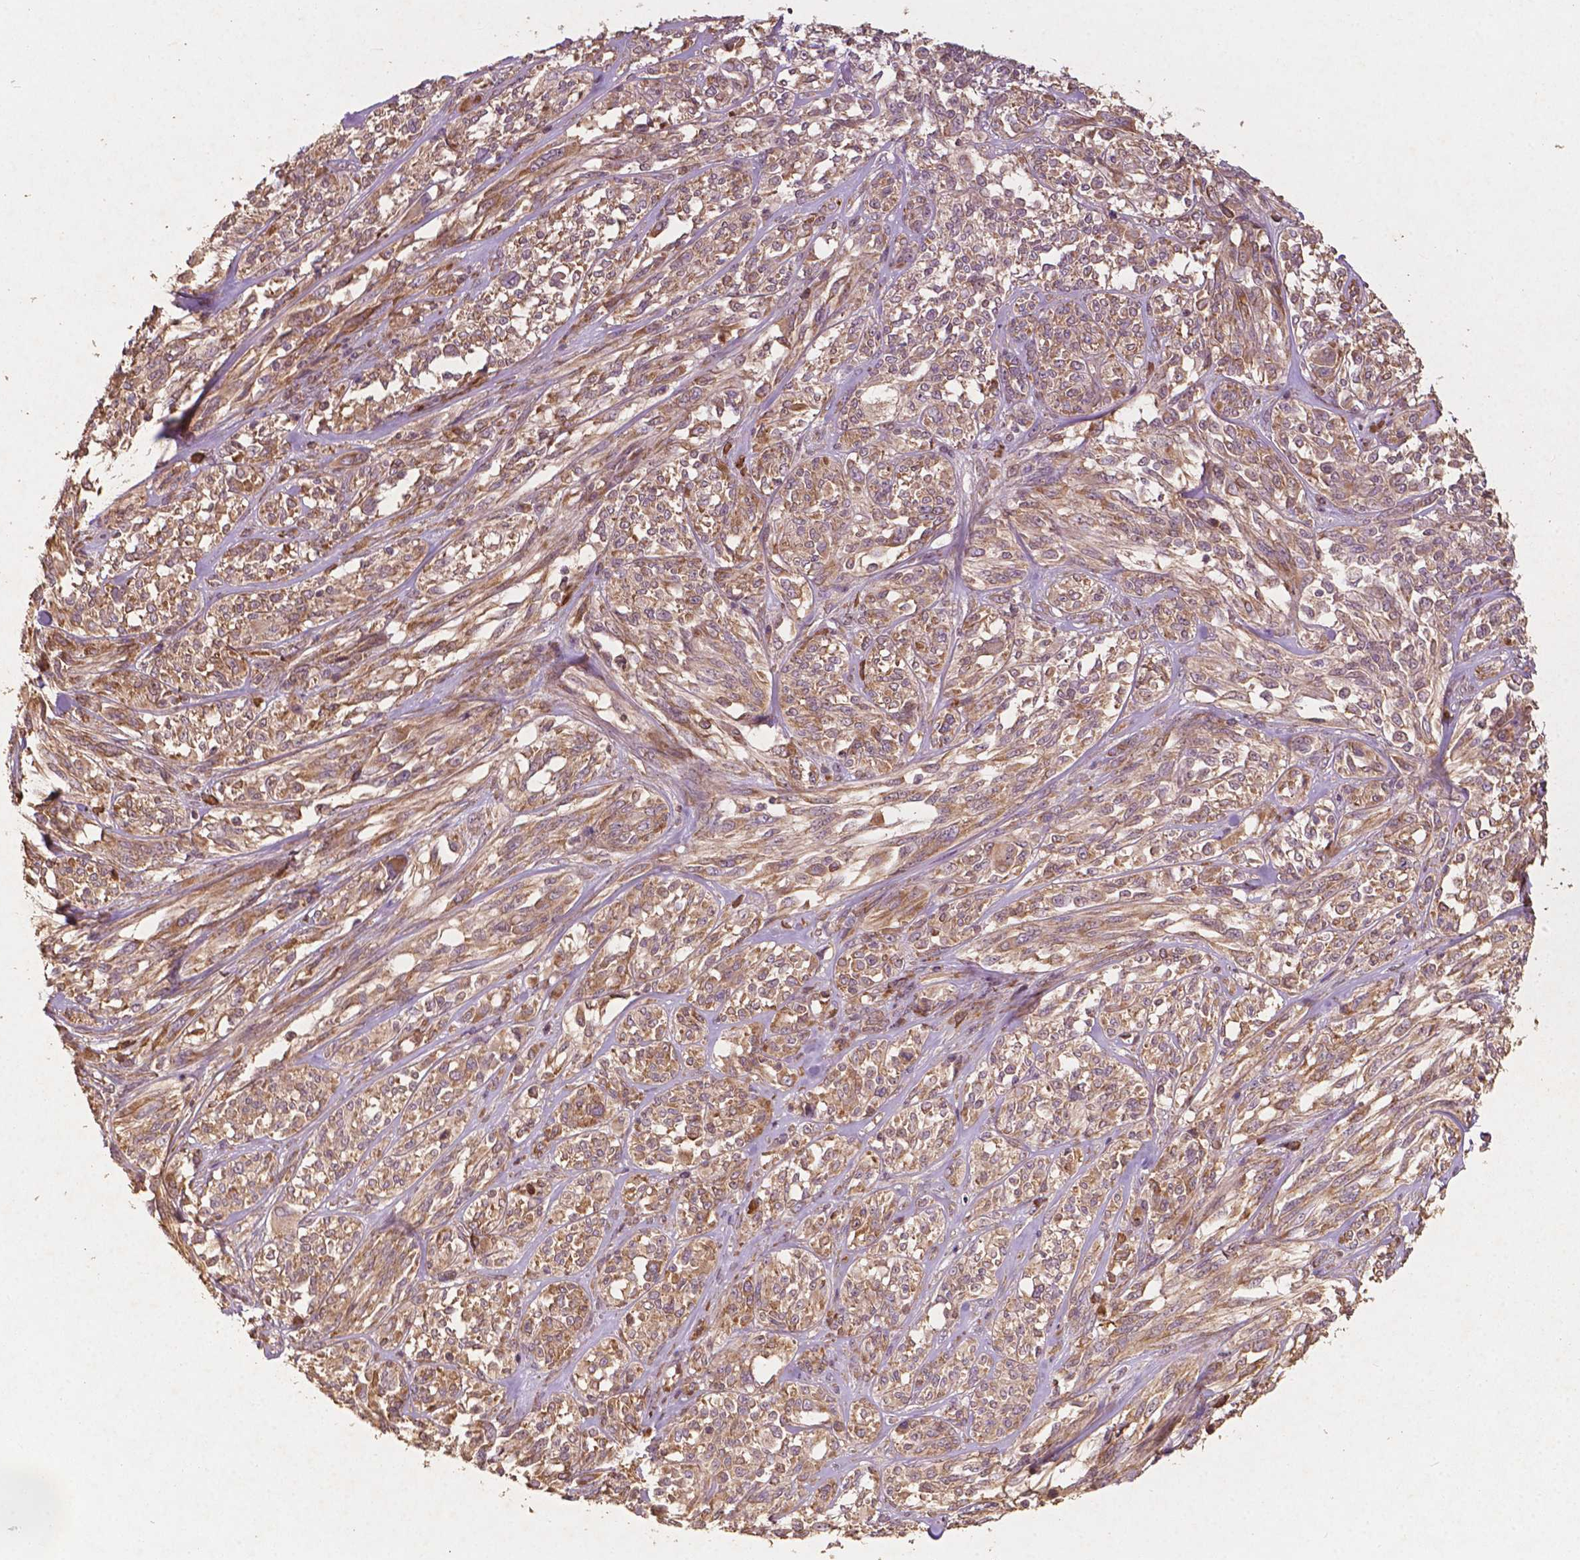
{"staining": {"intensity": "moderate", "quantity": ">75%", "location": "cytoplasmic/membranous"}, "tissue": "melanoma", "cell_type": "Tumor cells", "image_type": "cancer", "snomed": [{"axis": "morphology", "description": "Malignant melanoma, NOS"}, {"axis": "topography", "description": "Skin"}], "caption": "About >75% of tumor cells in human malignant melanoma exhibit moderate cytoplasmic/membranous protein expression as visualized by brown immunohistochemical staining.", "gene": "G3BP1", "patient": {"sex": "female", "age": 91}}